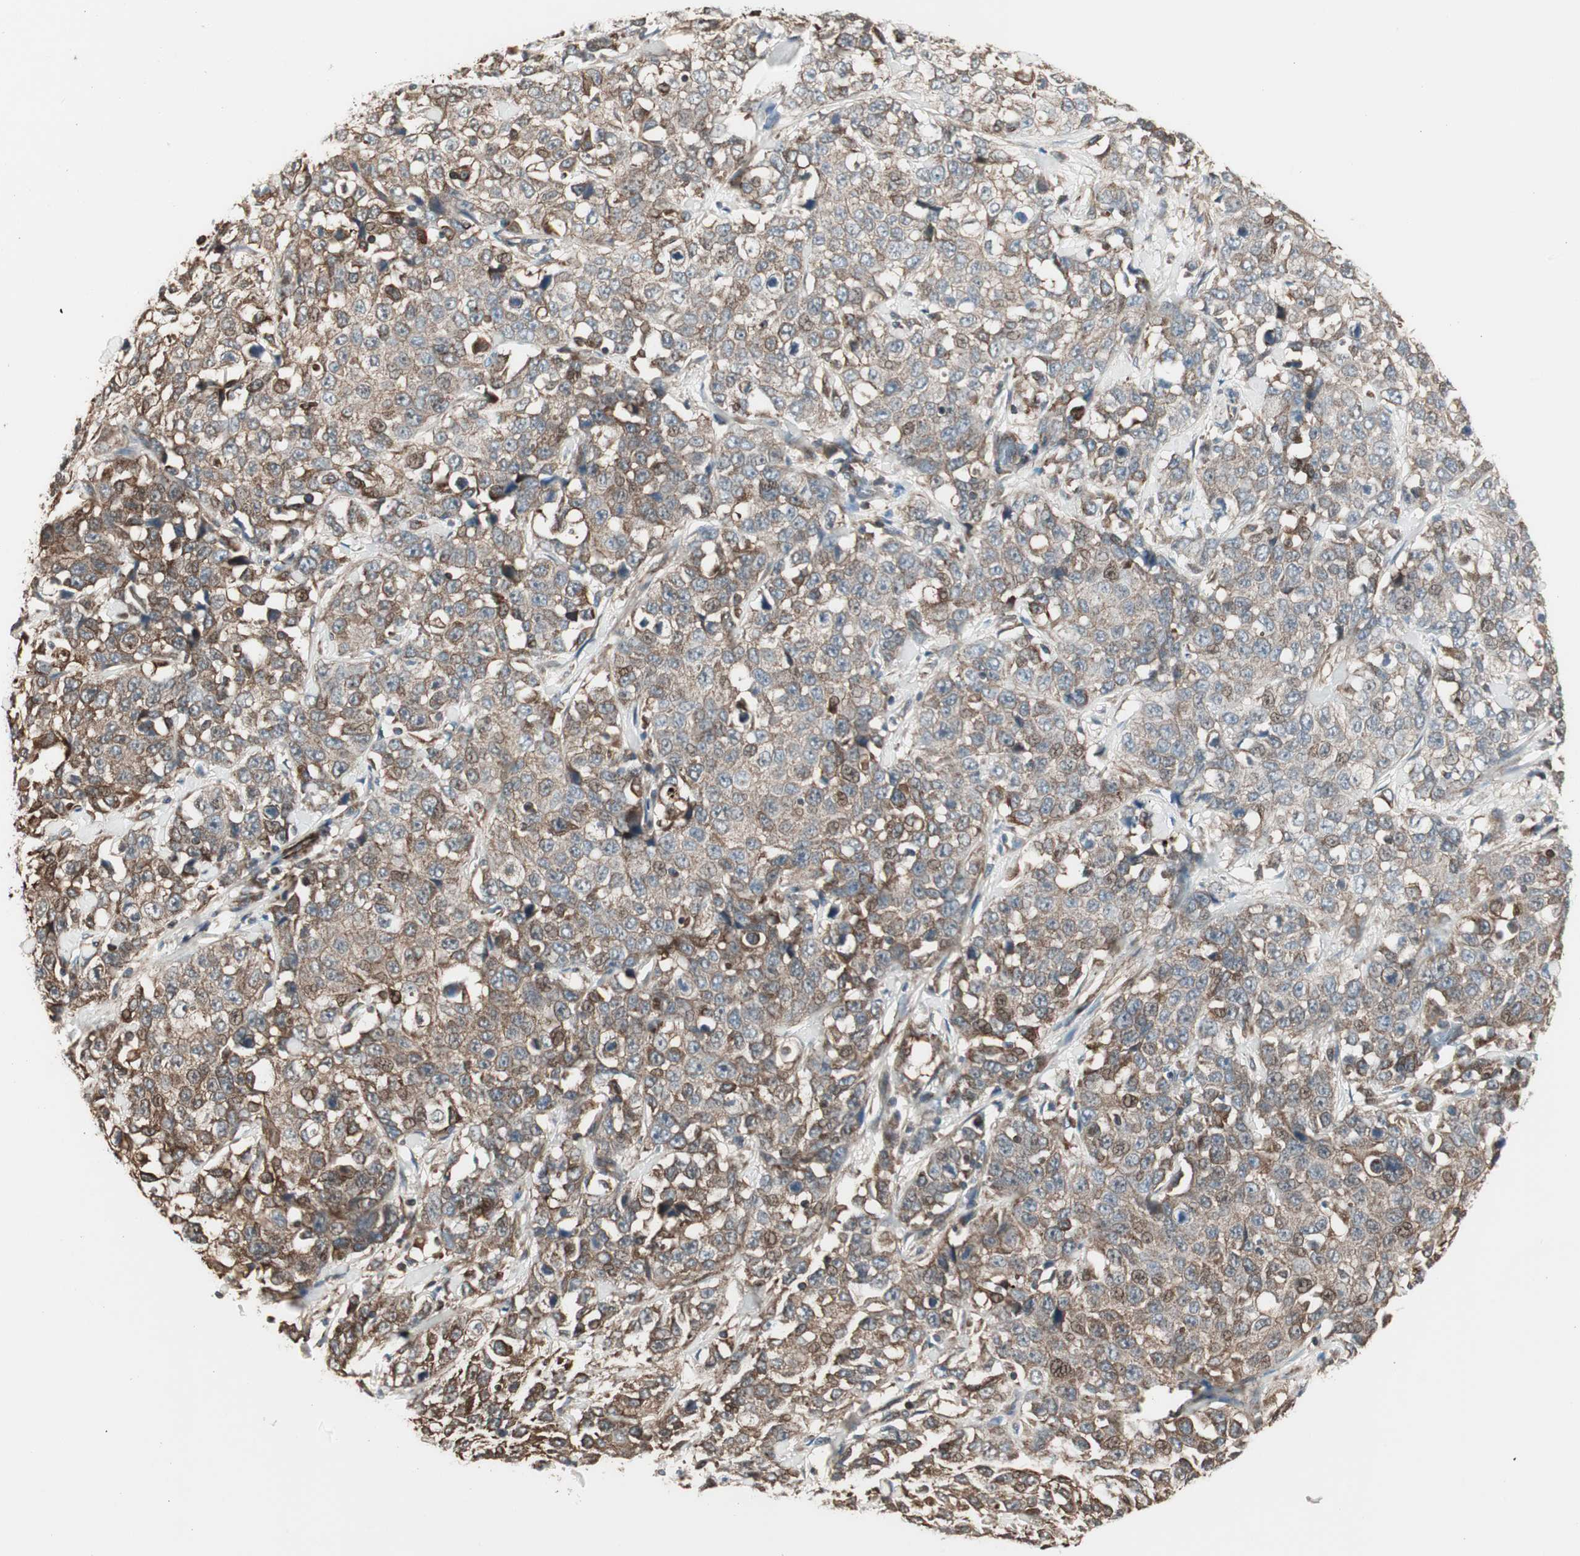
{"staining": {"intensity": "weak", "quantity": ">75%", "location": "cytoplasmic/membranous"}, "tissue": "stomach cancer", "cell_type": "Tumor cells", "image_type": "cancer", "snomed": [{"axis": "morphology", "description": "Normal tissue, NOS"}, {"axis": "morphology", "description": "Adenocarcinoma, NOS"}, {"axis": "topography", "description": "Stomach"}], "caption": "Weak cytoplasmic/membranous protein expression is seen in about >75% of tumor cells in adenocarcinoma (stomach).", "gene": "MAD2L2", "patient": {"sex": "male", "age": 48}}